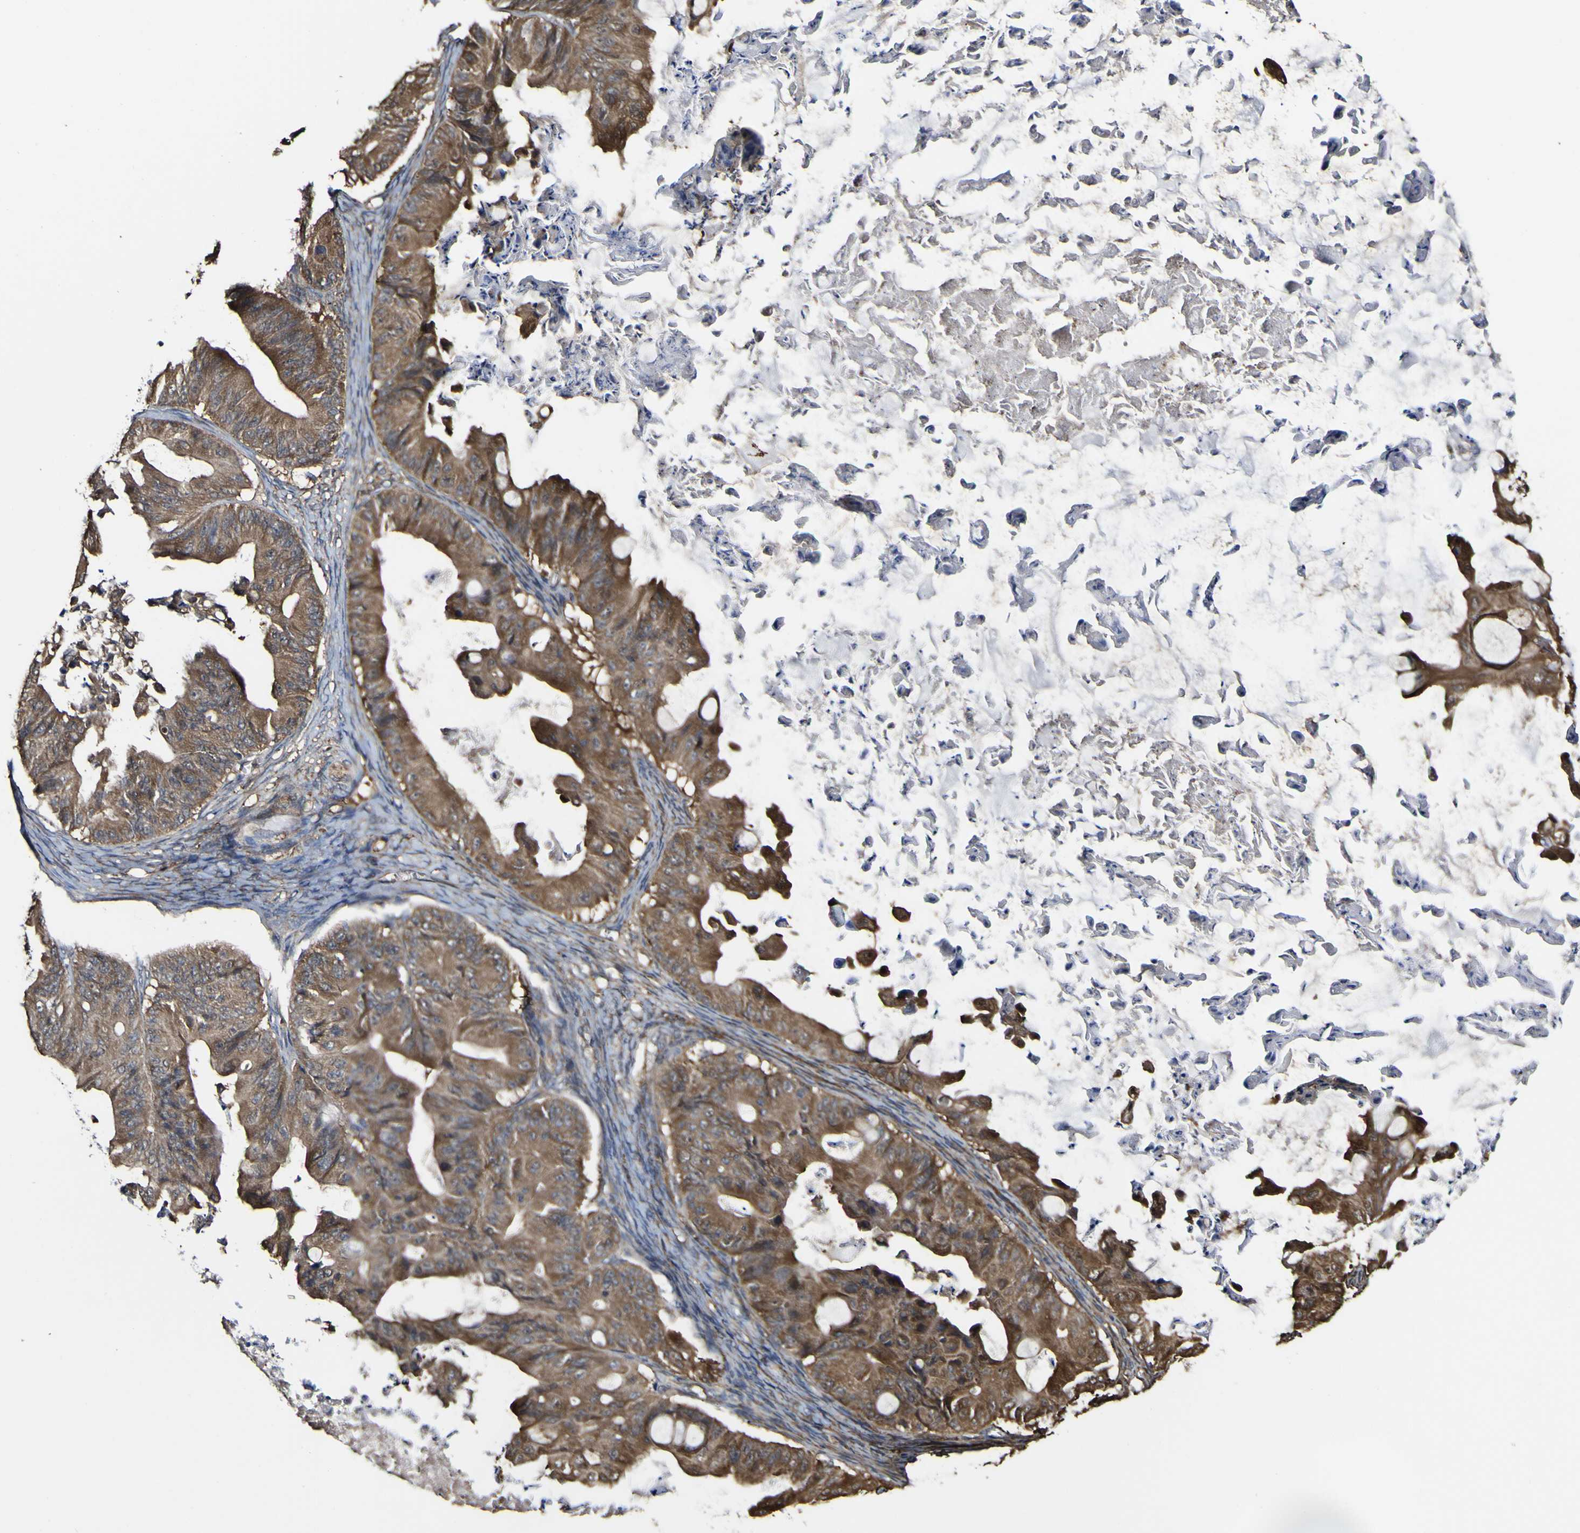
{"staining": {"intensity": "moderate", "quantity": ">75%", "location": "cytoplasmic/membranous"}, "tissue": "ovarian cancer", "cell_type": "Tumor cells", "image_type": "cancer", "snomed": [{"axis": "morphology", "description": "Cystadenocarcinoma, mucinous, NOS"}, {"axis": "topography", "description": "Ovary"}], "caption": "Immunohistochemical staining of human ovarian cancer reveals medium levels of moderate cytoplasmic/membranous positivity in approximately >75% of tumor cells.", "gene": "PTPRR", "patient": {"sex": "female", "age": 37}}